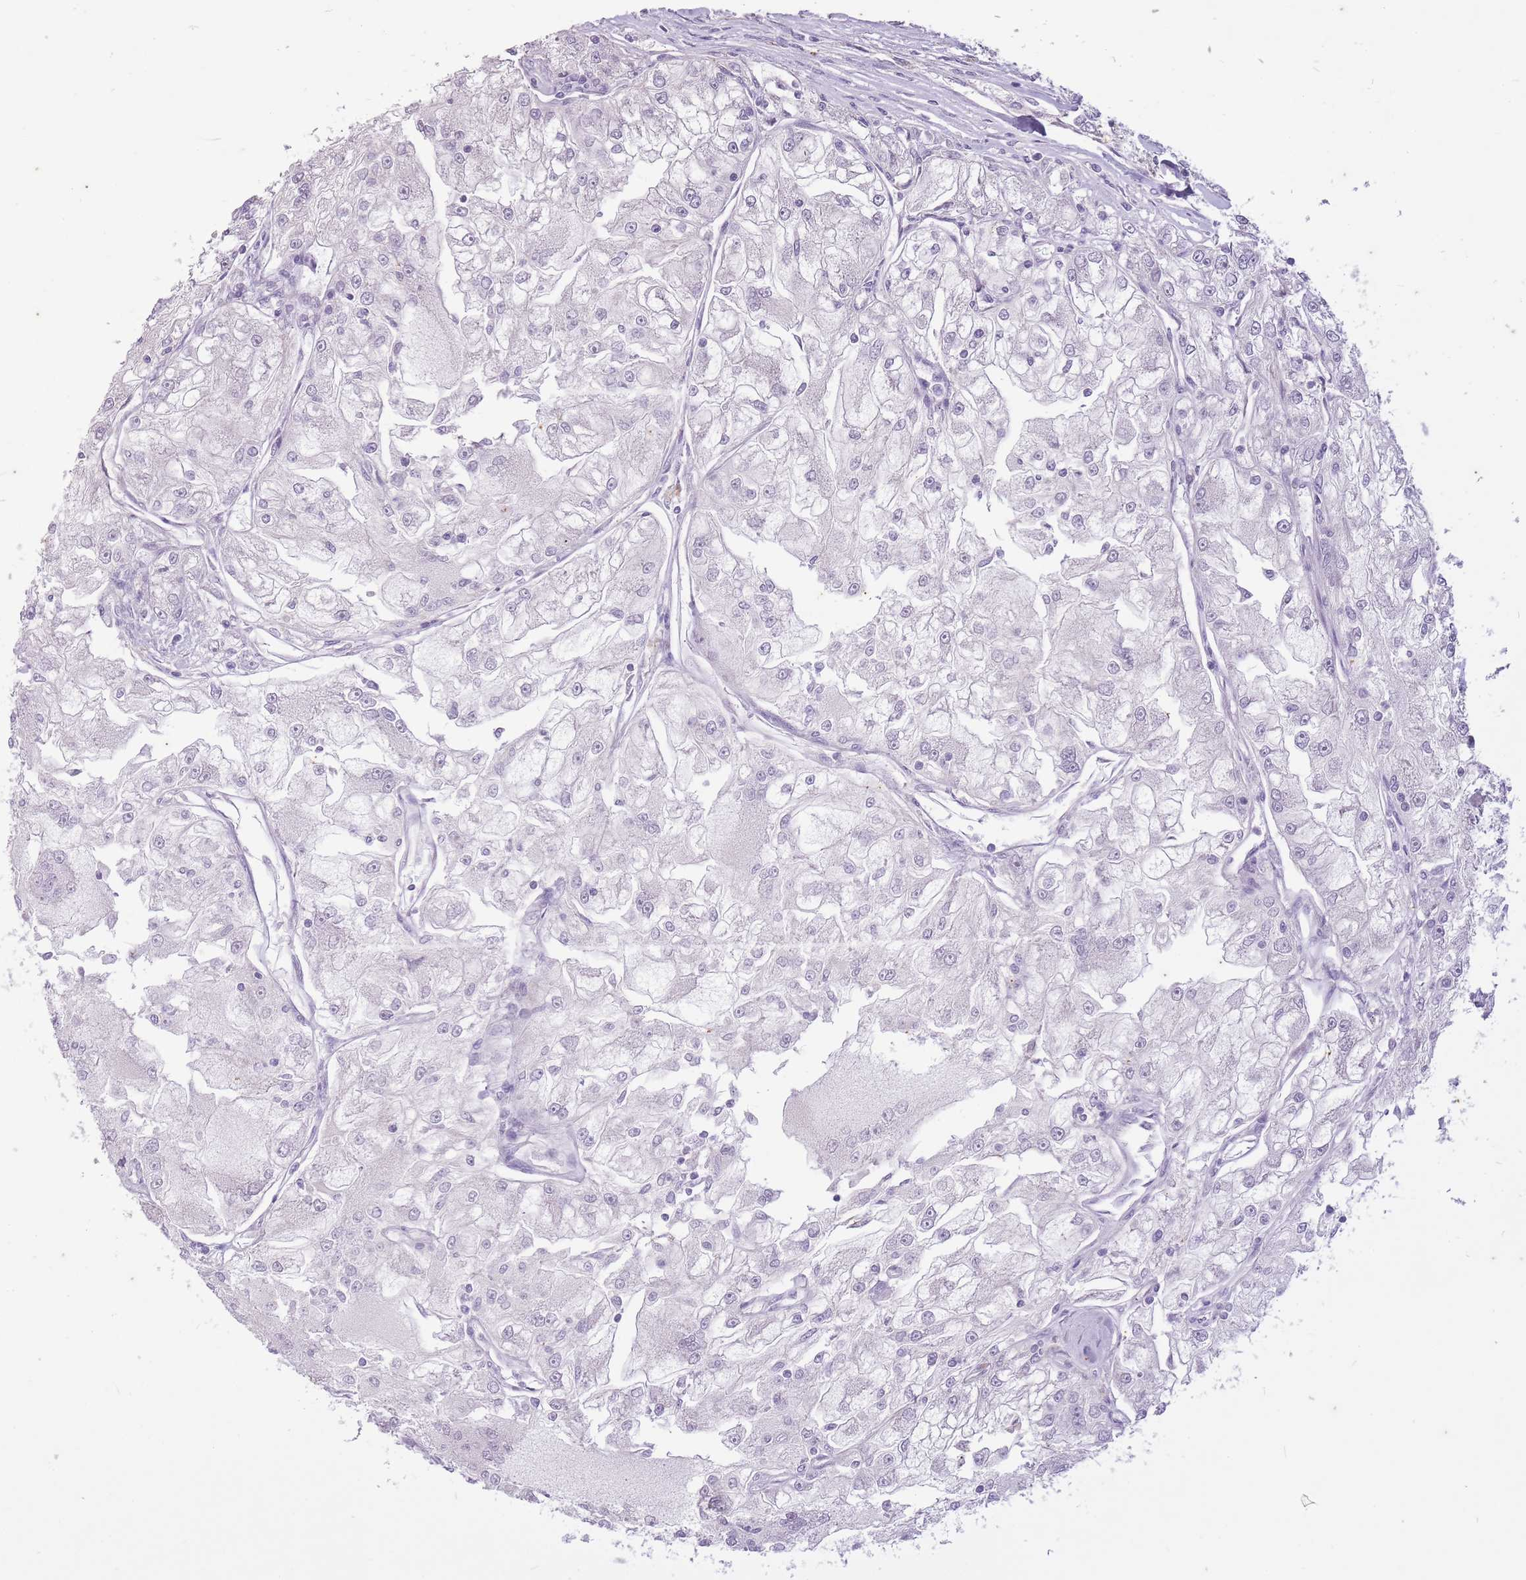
{"staining": {"intensity": "negative", "quantity": "none", "location": "none"}, "tissue": "renal cancer", "cell_type": "Tumor cells", "image_type": "cancer", "snomed": [{"axis": "morphology", "description": "Adenocarcinoma, NOS"}, {"axis": "topography", "description": "Kidney"}], "caption": "There is no significant positivity in tumor cells of renal cancer (adenocarcinoma). The staining is performed using DAB (3,3'-diaminobenzidine) brown chromogen with nuclei counter-stained in using hematoxylin.", "gene": "CNTNAP3", "patient": {"sex": "female", "age": 72}}